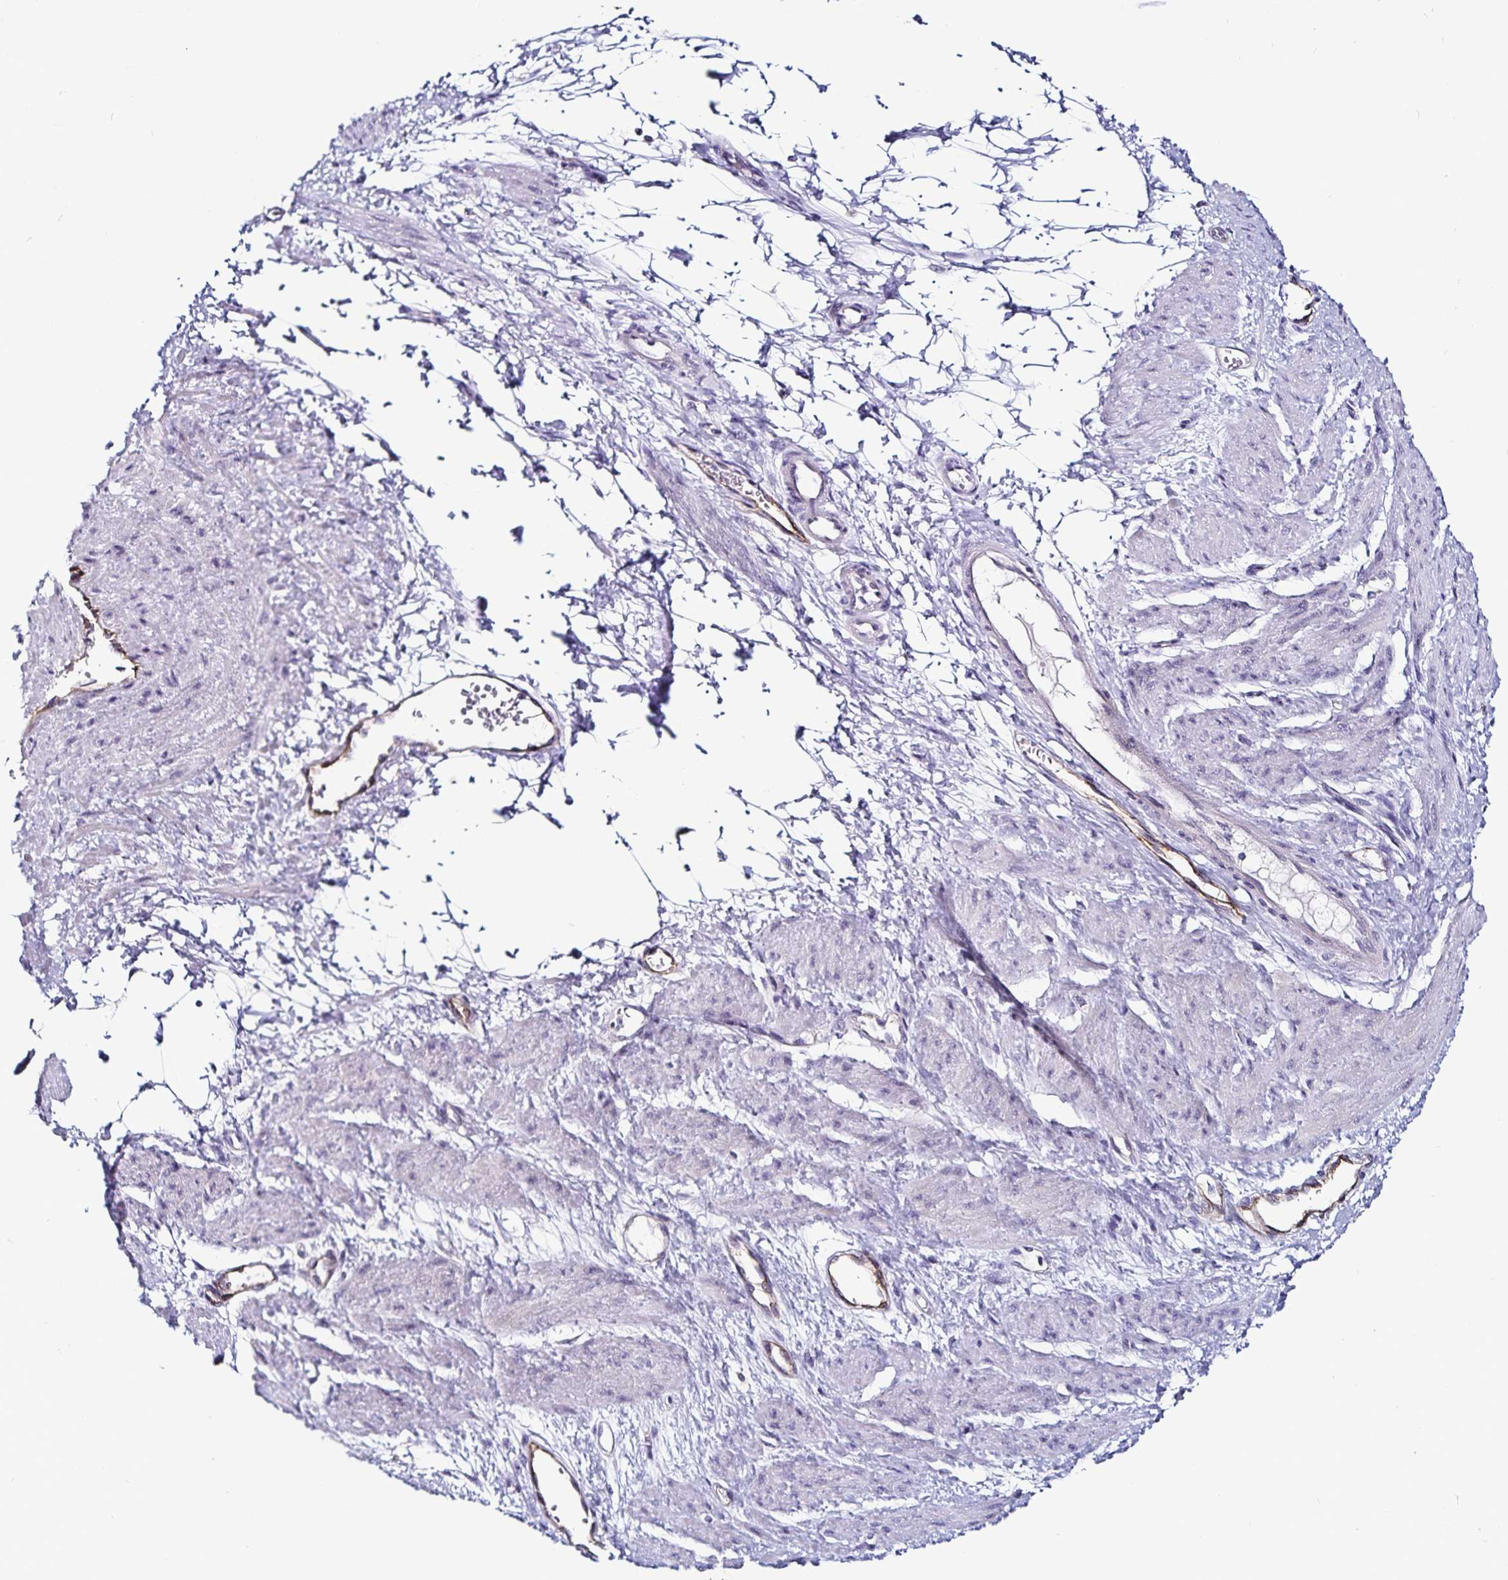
{"staining": {"intensity": "negative", "quantity": "none", "location": "none"}, "tissue": "smooth muscle", "cell_type": "Smooth muscle cells", "image_type": "normal", "snomed": [{"axis": "morphology", "description": "Normal tissue, NOS"}, {"axis": "topography", "description": "Smooth muscle"}, {"axis": "topography", "description": "Uterus"}], "caption": "Smooth muscle stained for a protein using immunohistochemistry (IHC) demonstrates no expression smooth muscle cells.", "gene": "TSPAN7", "patient": {"sex": "female", "age": 39}}